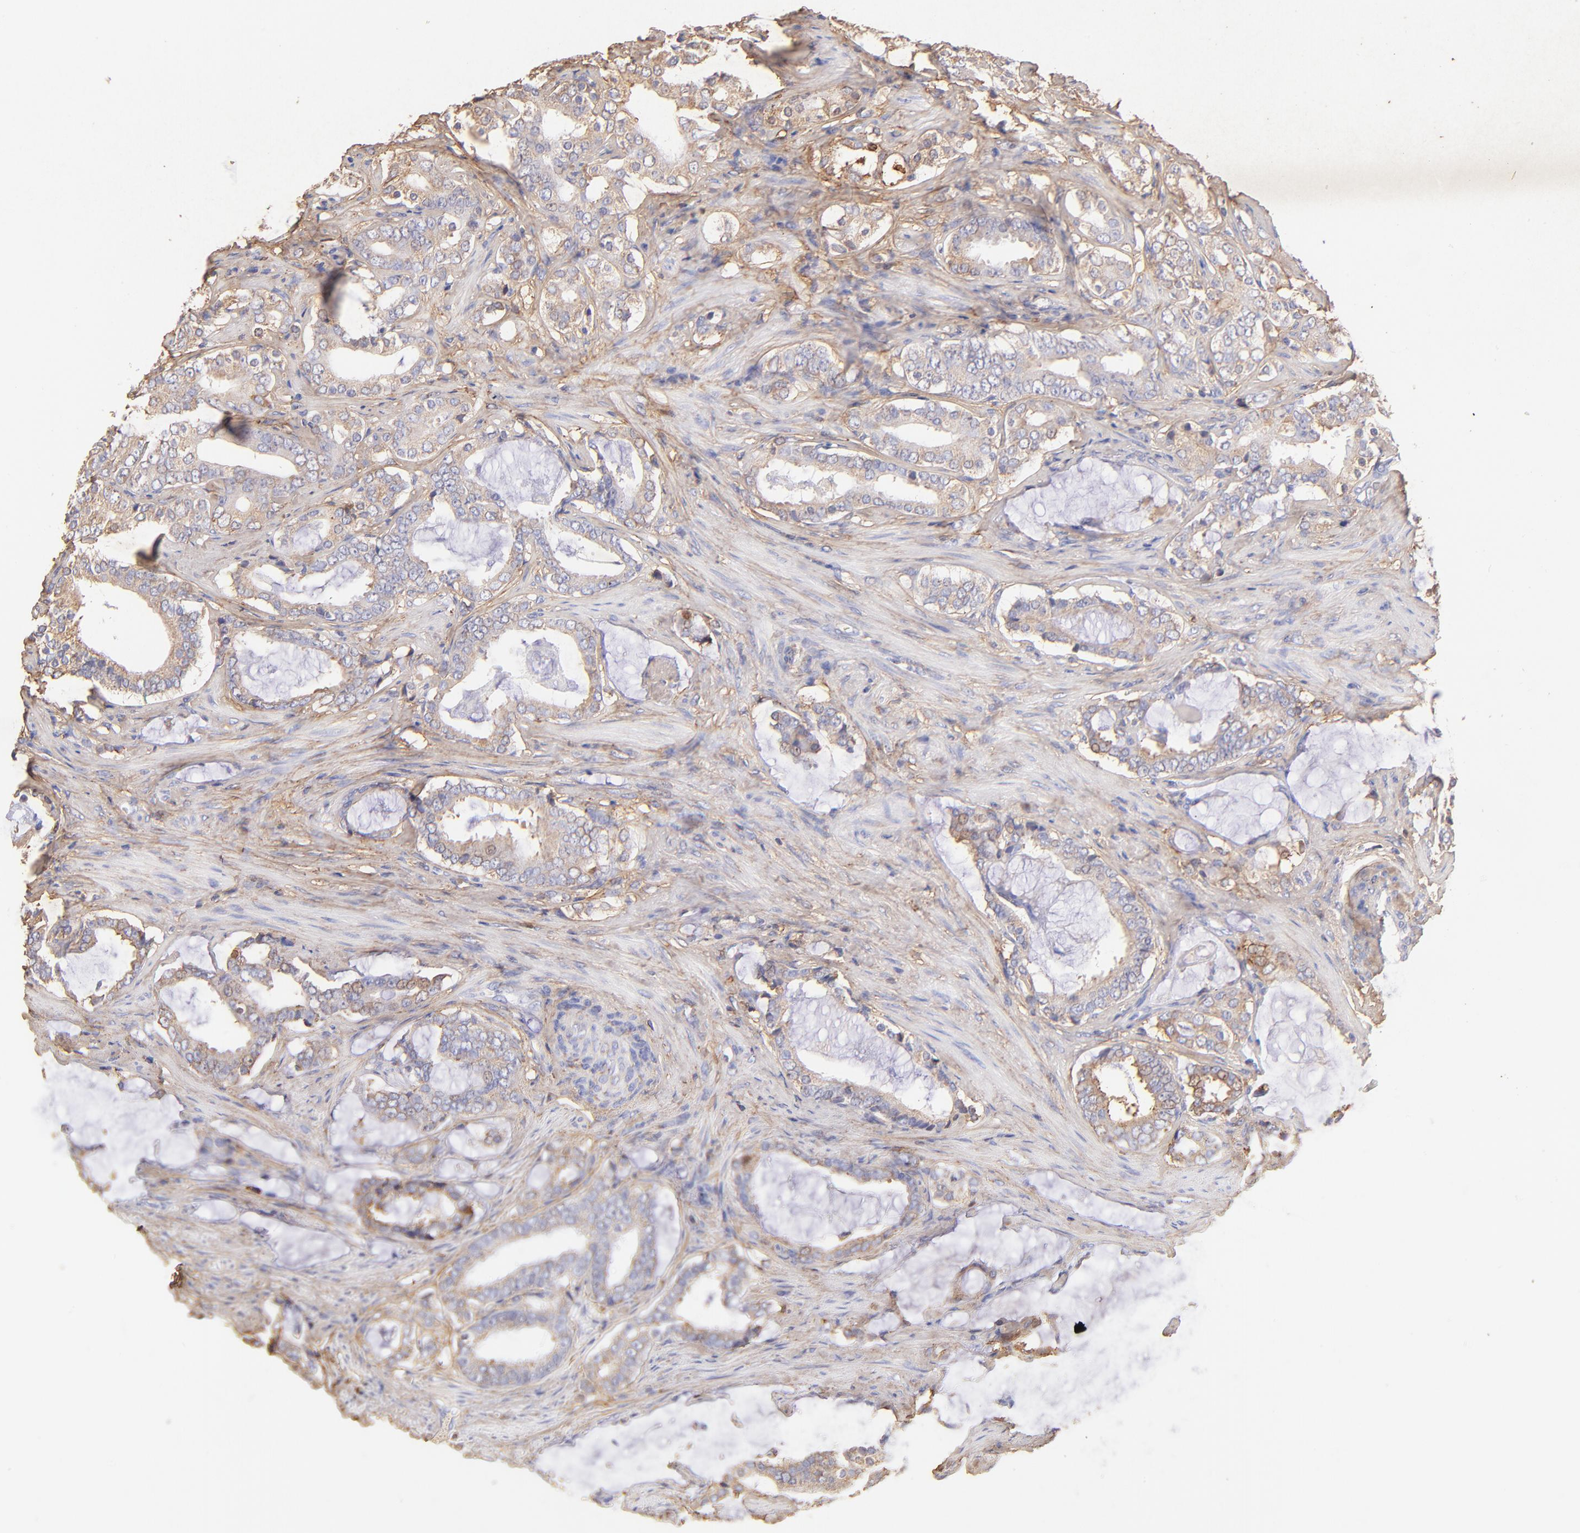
{"staining": {"intensity": "weak", "quantity": ">75%", "location": "cytoplasmic/membranous"}, "tissue": "prostate cancer", "cell_type": "Tumor cells", "image_type": "cancer", "snomed": [{"axis": "morphology", "description": "Adenocarcinoma, Low grade"}, {"axis": "topography", "description": "Prostate"}], "caption": "DAB immunohistochemical staining of human prostate adenocarcinoma (low-grade) shows weak cytoplasmic/membranous protein positivity in approximately >75% of tumor cells. Using DAB (brown) and hematoxylin (blue) stains, captured at high magnification using brightfield microscopy.", "gene": "BGN", "patient": {"sex": "male", "age": 59}}